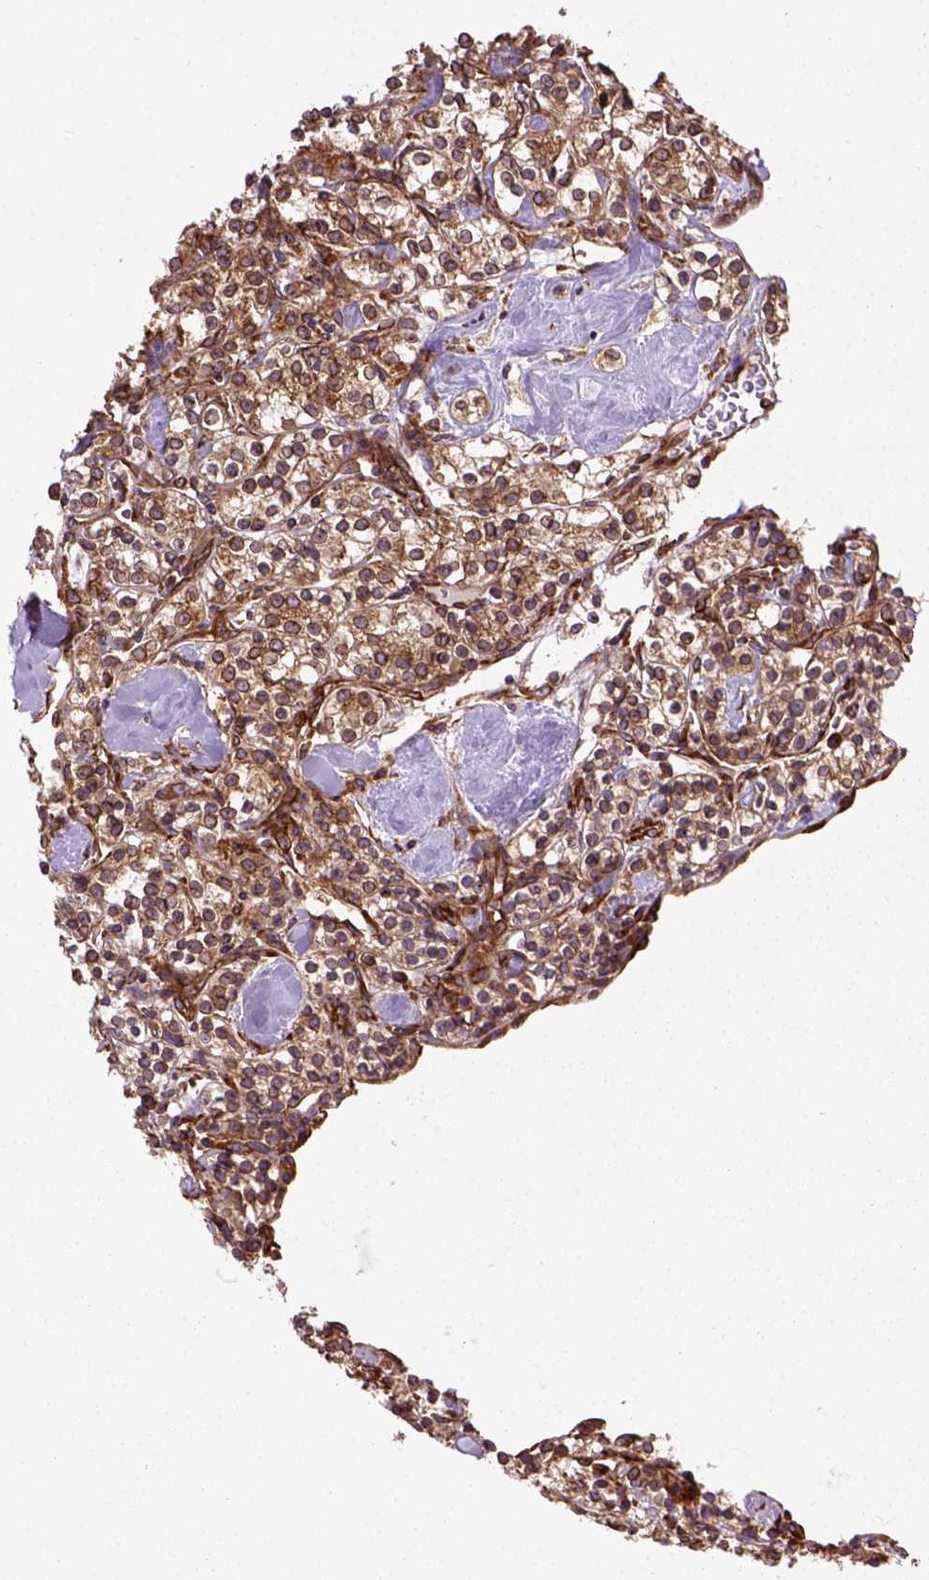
{"staining": {"intensity": "moderate", "quantity": ">75%", "location": "cytoplasmic/membranous"}, "tissue": "renal cancer", "cell_type": "Tumor cells", "image_type": "cancer", "snomed": [{"axis": "morphology", "description": "Adenocarcinoma, NOS"}, {"axis": "topography", "description": "Kidney"}], "caption": "About >75% of tumor cells in human renal cancer display moderate cytoplasmic/membranous protein staining as visualized by brown immunohistochemical staining.", "gene": "CAPRIN1", "patient": {"sex": "male", "age": 77}}